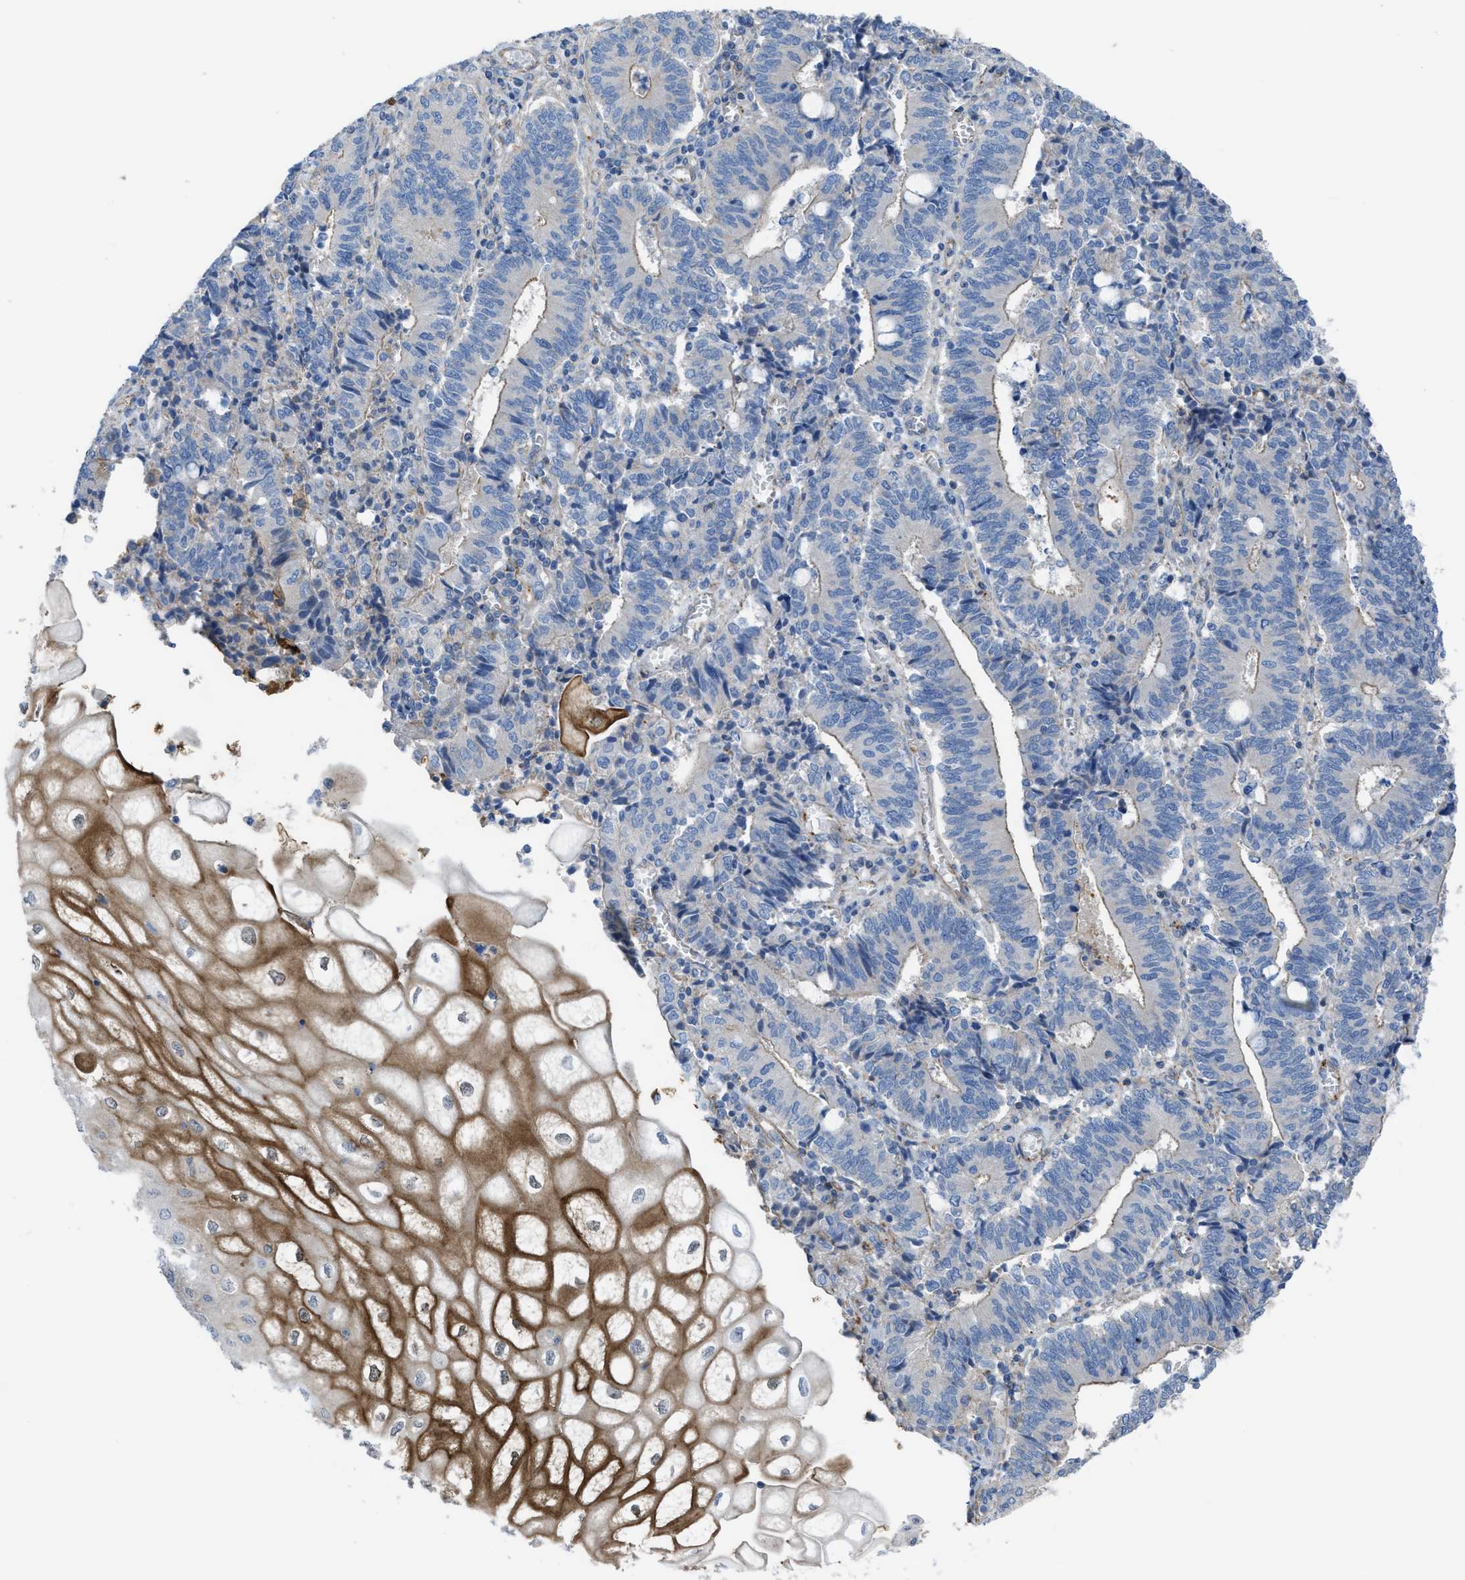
{"staining": {"intensity": "weak", "quantity": "<25%", "location": "cytoplasmic/membranous"}, "tissue": "cervical cancer", "cell_type": "Tumor cells", "image_type": "cancer", "snomed": [{"axis": "morphology", "description": "Adenocarcinoma, NOS"}, {"axis": "topography", "description": "Cervix"}], "caption": "A micrograph of human cervical cancer (adenocarcinoma) is negative for staining in tumor cells.", "gene": "KCNH7", "patient": {"sex": "female", "age": 44}}